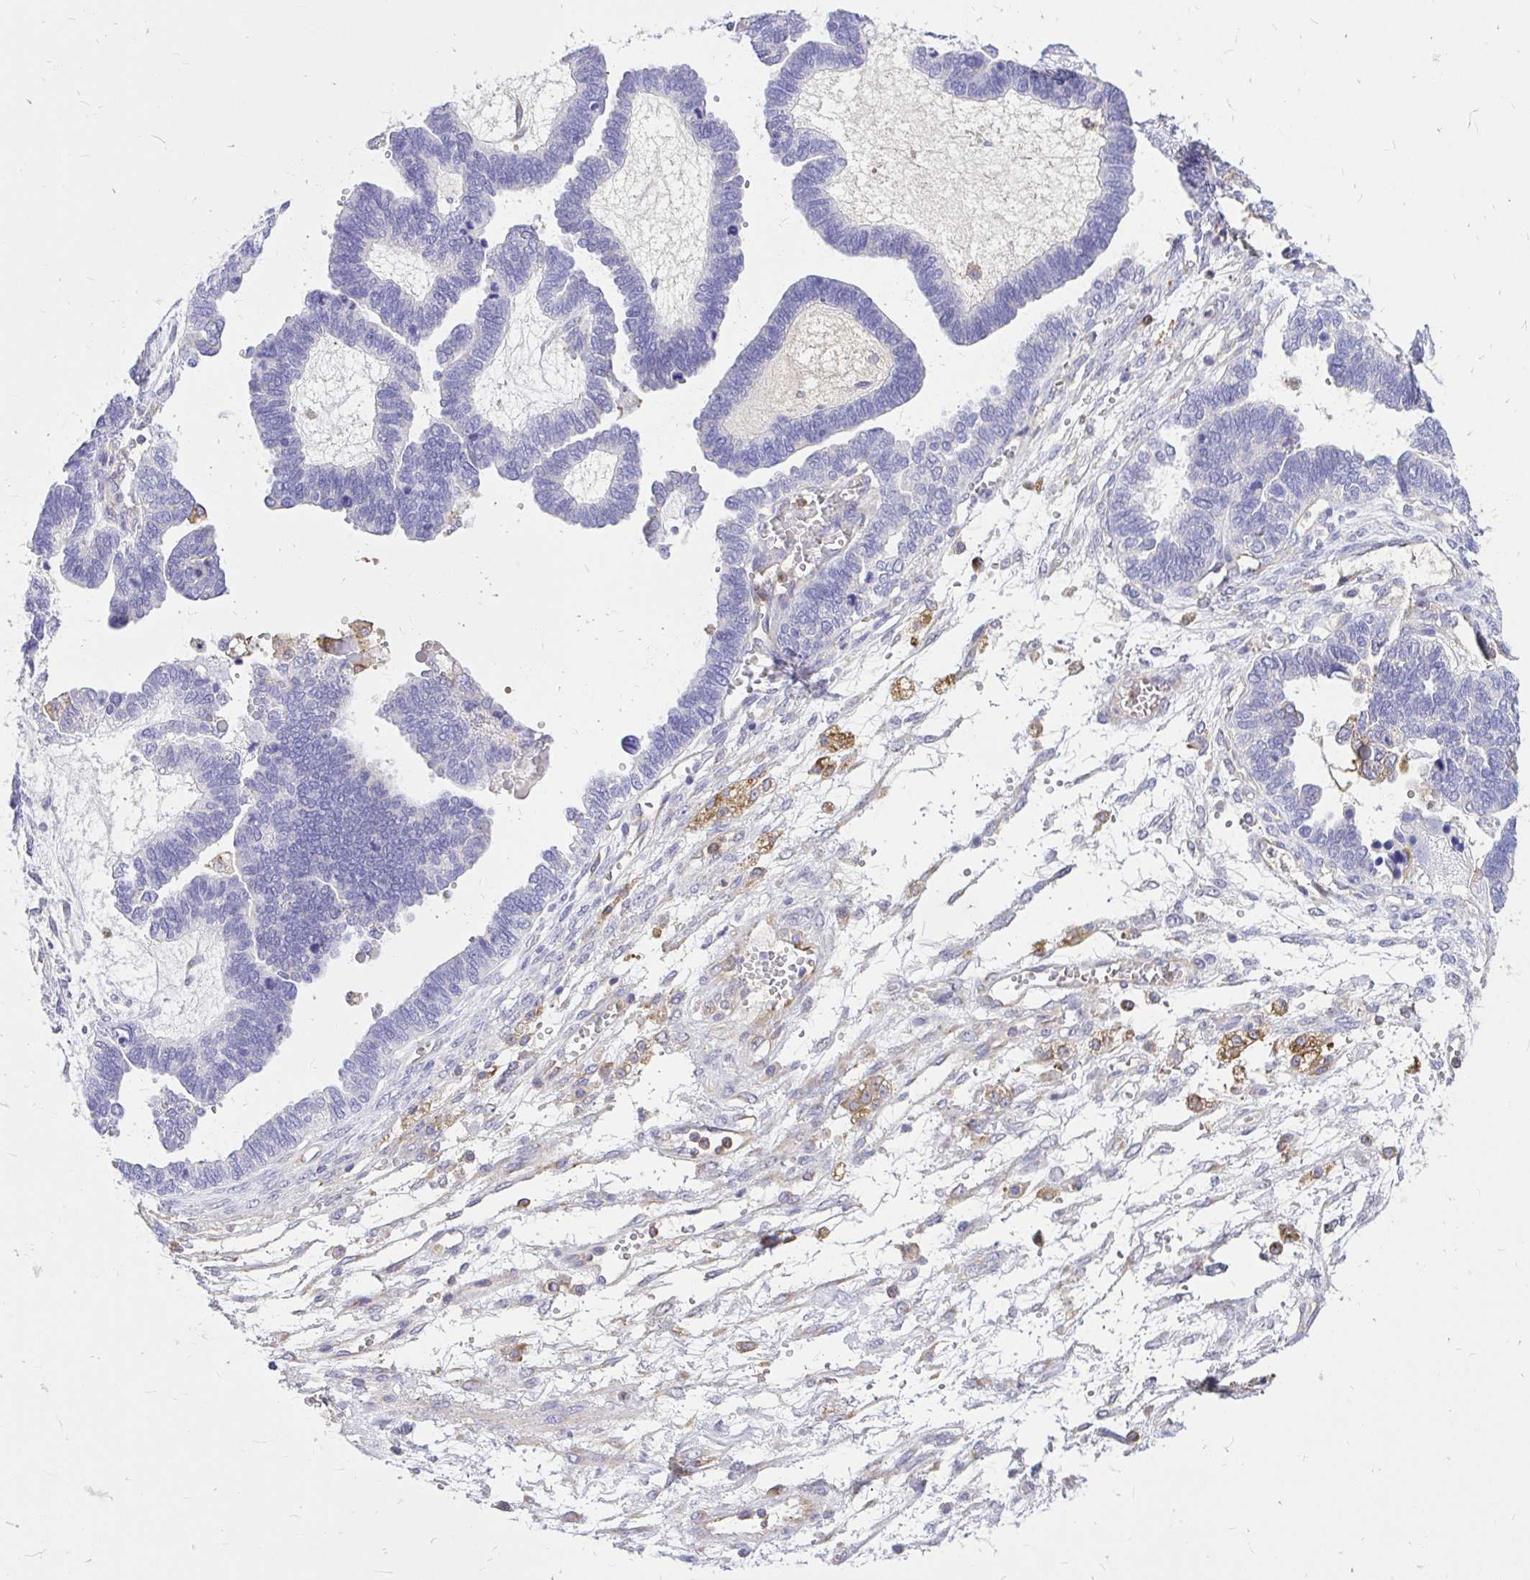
{"staining": {"intensity": "negative", "quantity": "none", "location": "none"}, "tissue": "ovarian cancer", "cell_type": "Tumor cells", "image_type": "cancer", "snomed": [{"axis": "morphology", "description": "Cystadenocarcinoma, serous, NOS"}, {"axis": "topography", "description": "Ovary"}], "caption": "This is an immunohistochemistry (IHC) image of ovarian cancer. There is no staining in tumor cells.", "gene": "ABCB10", "patient": {"sex": "female", "age": 51}}